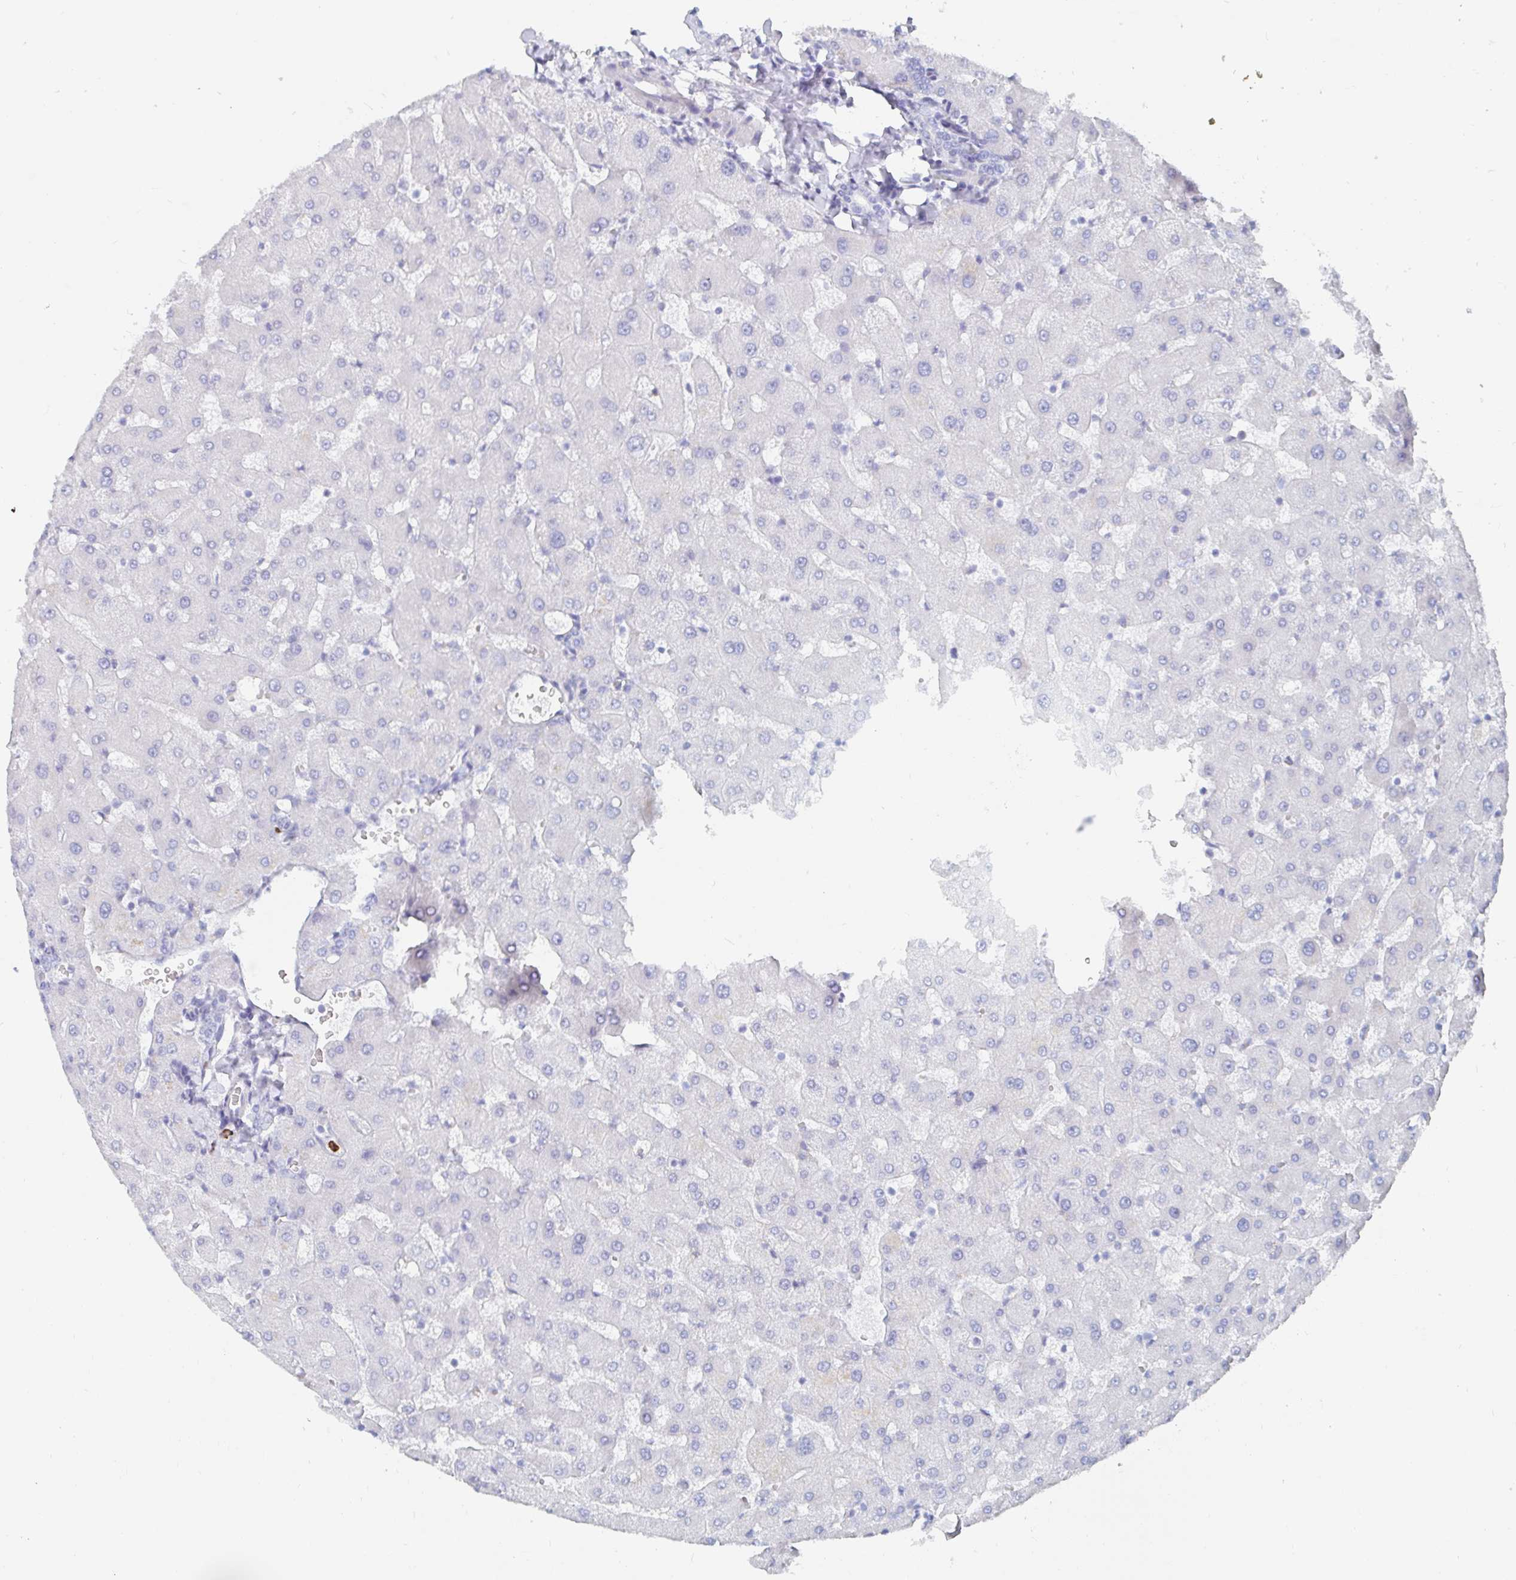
{"staining": {"intensity": "negative", "quantity": "none", "location": "none"}, "tissue": "liver", "cell_type": "Cholangiocytes", "image_type": "normal", "snomed": [{"axis": "morphology", "description": "Normal tissue, NOS"}, {"axis": "topography", "description": "Liver"}], "caption": "Cholangiocytes show no significant protein expression in unremarkable liver. The staining was performed using DAB (3,3'-diaminobenzidine) to visualize the protein expression in brown, while the nuclei were stained in blue with hematoxylin (Magnification: 20x).", "gene": "PACSIN1", "patient": {"sex": "female", "age": 63}}